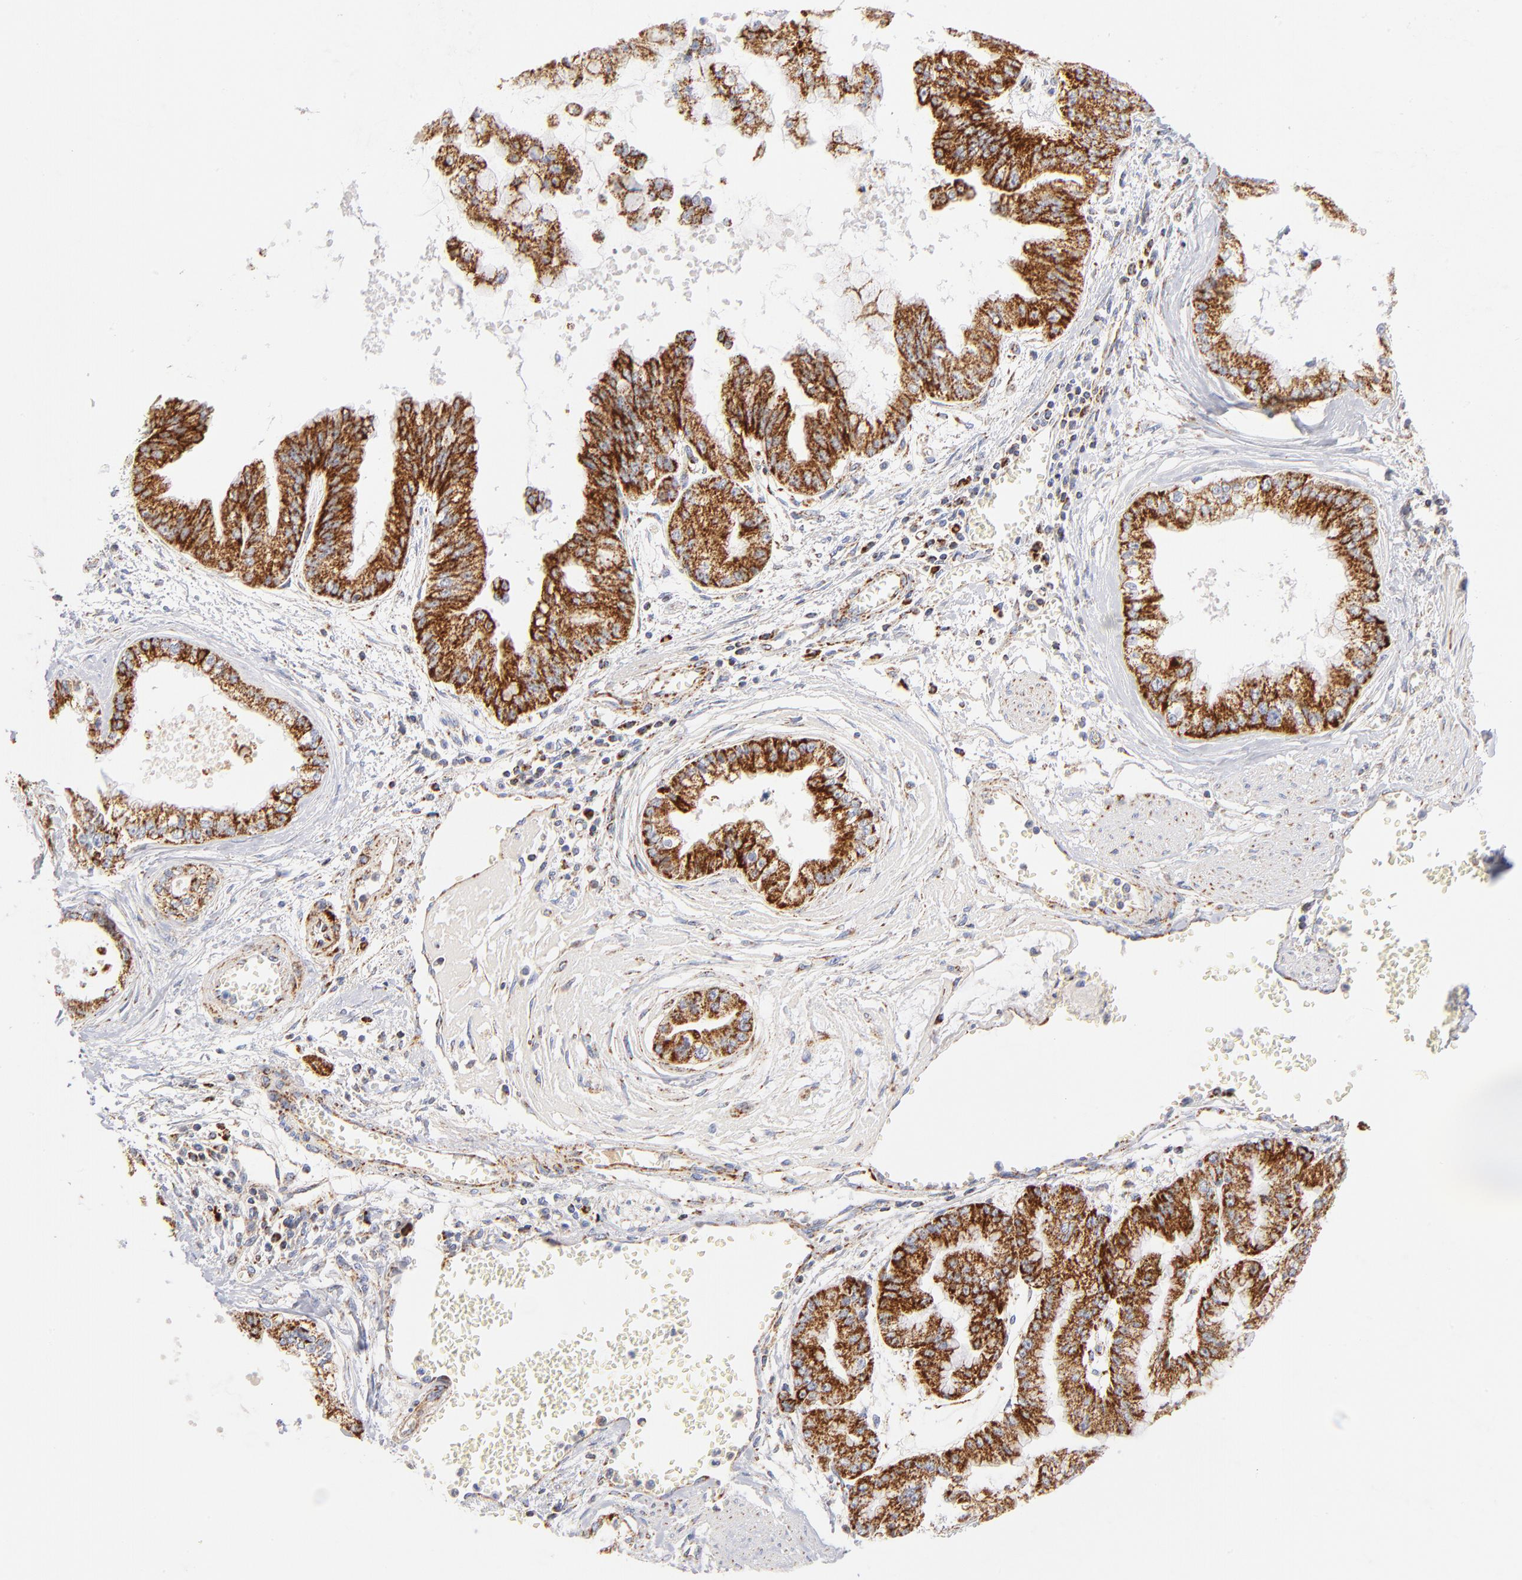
{"staining": {"intensity": "moderate", "quantity": ">75%", "location": "cytoplasmic/membranous"}, "tissue": "liver cancer", "cell_type": "Tumor cells", "image_type": "cancer", "snomed": [{"axis": "morphology", "description": "Cholangiocarcinoma"}, {"axis": "topography", "description": "Liver"}], "caption": "Immunohistochemical staining of human liver cancer reveals moderate cytoplasmic/membranous protein positivity in approximately >75% of tumor cells.", "gene": "DLAT", "patient": {"sex": "female", "age": 79}}